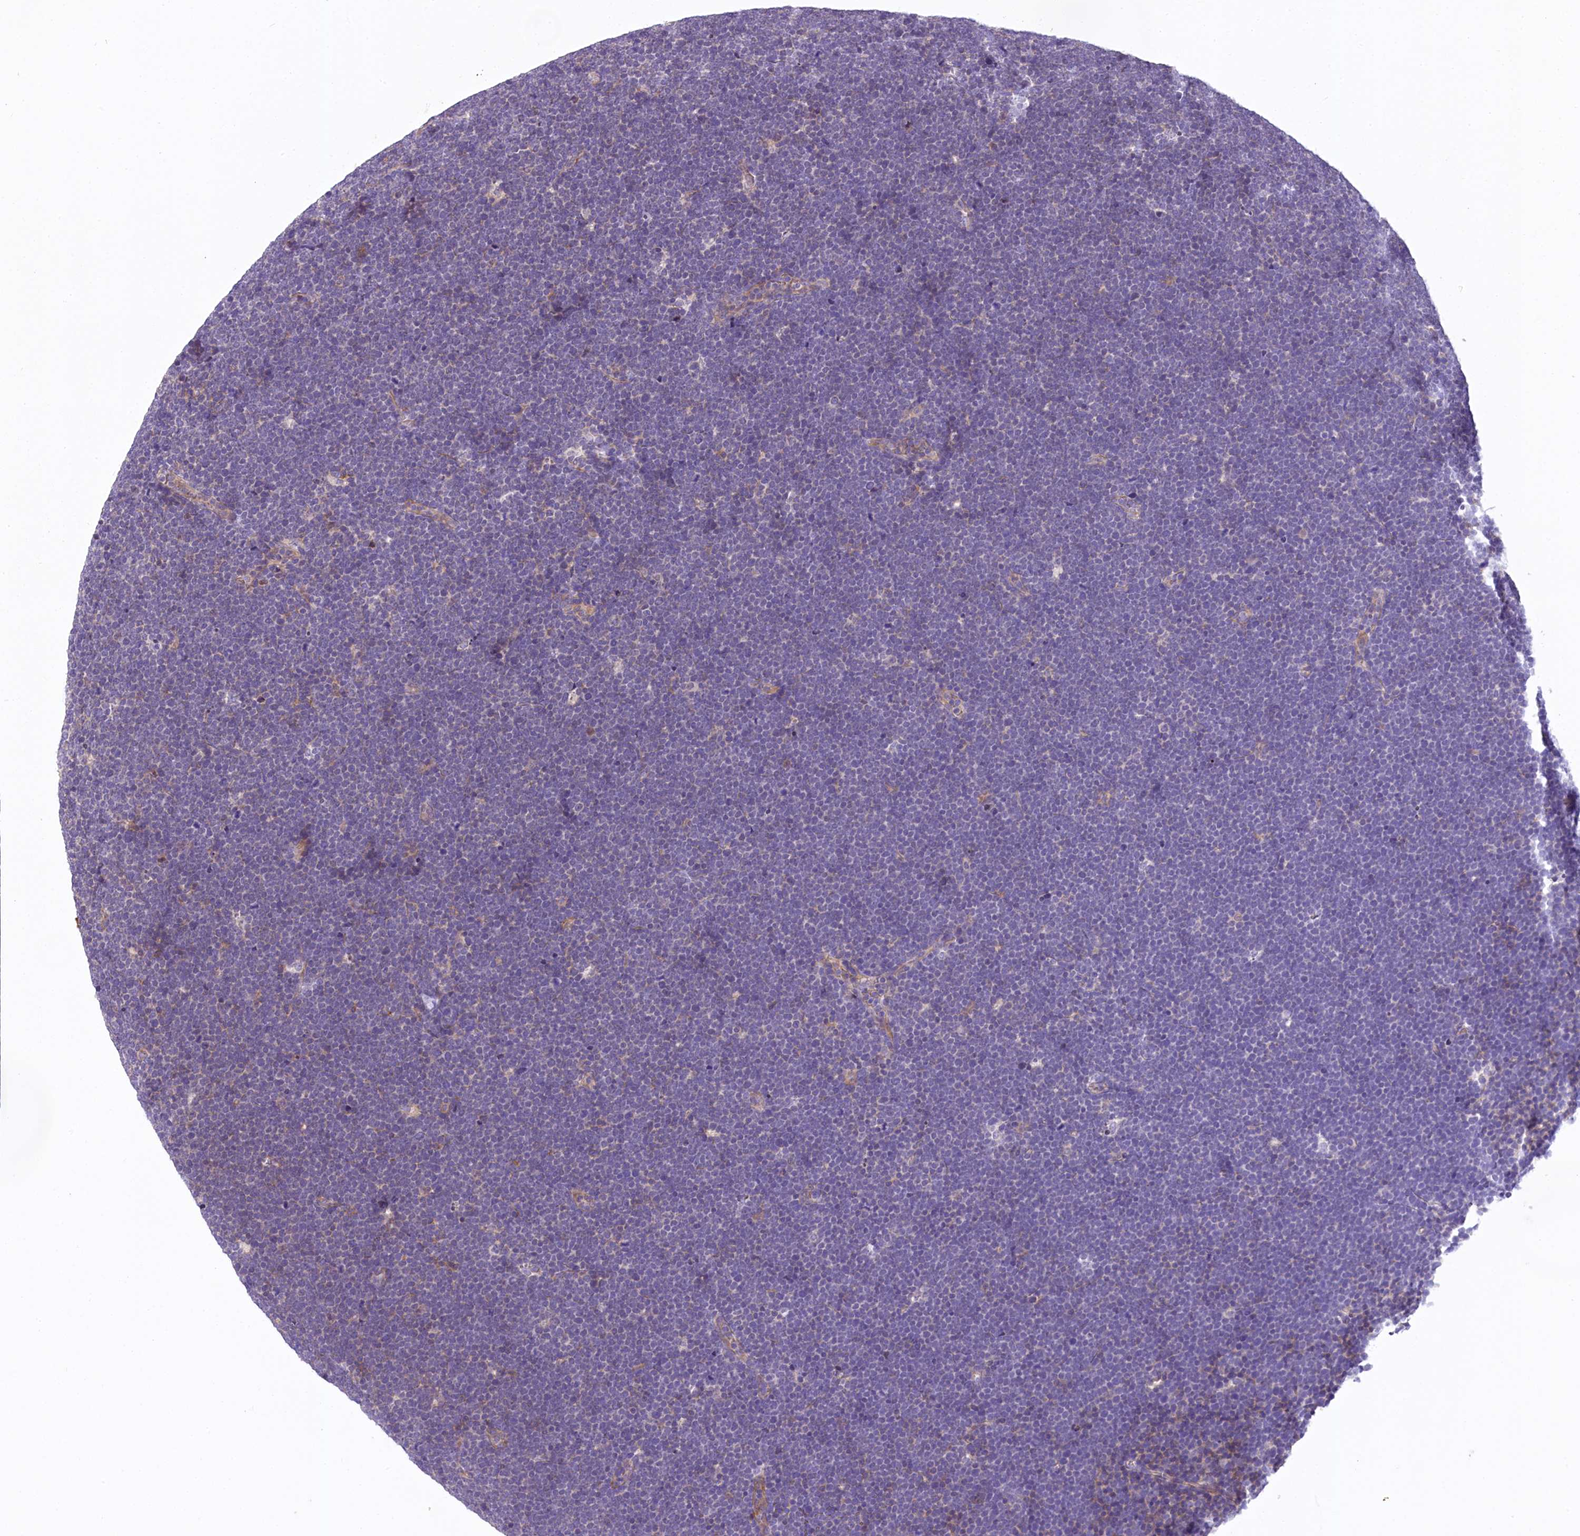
{"staining": {"intensity": "negative", "quantity": "none", "location": "none"}, "tissue": "lymphoma", "cell_type": "Tumor cells", "image_type": "cancer", "snomed": [{"axis": "morphology", "description": "Malignant lymphoma, non-Hodgkin's type, High grade"}, {"axis": "topography", "description": "Lymph node"}], "caption": "Image shows no significant protein positivity in tumor cells of lymphoma.", "gene": "DPP3", "patient": {"sex": "male", "age": 13}}